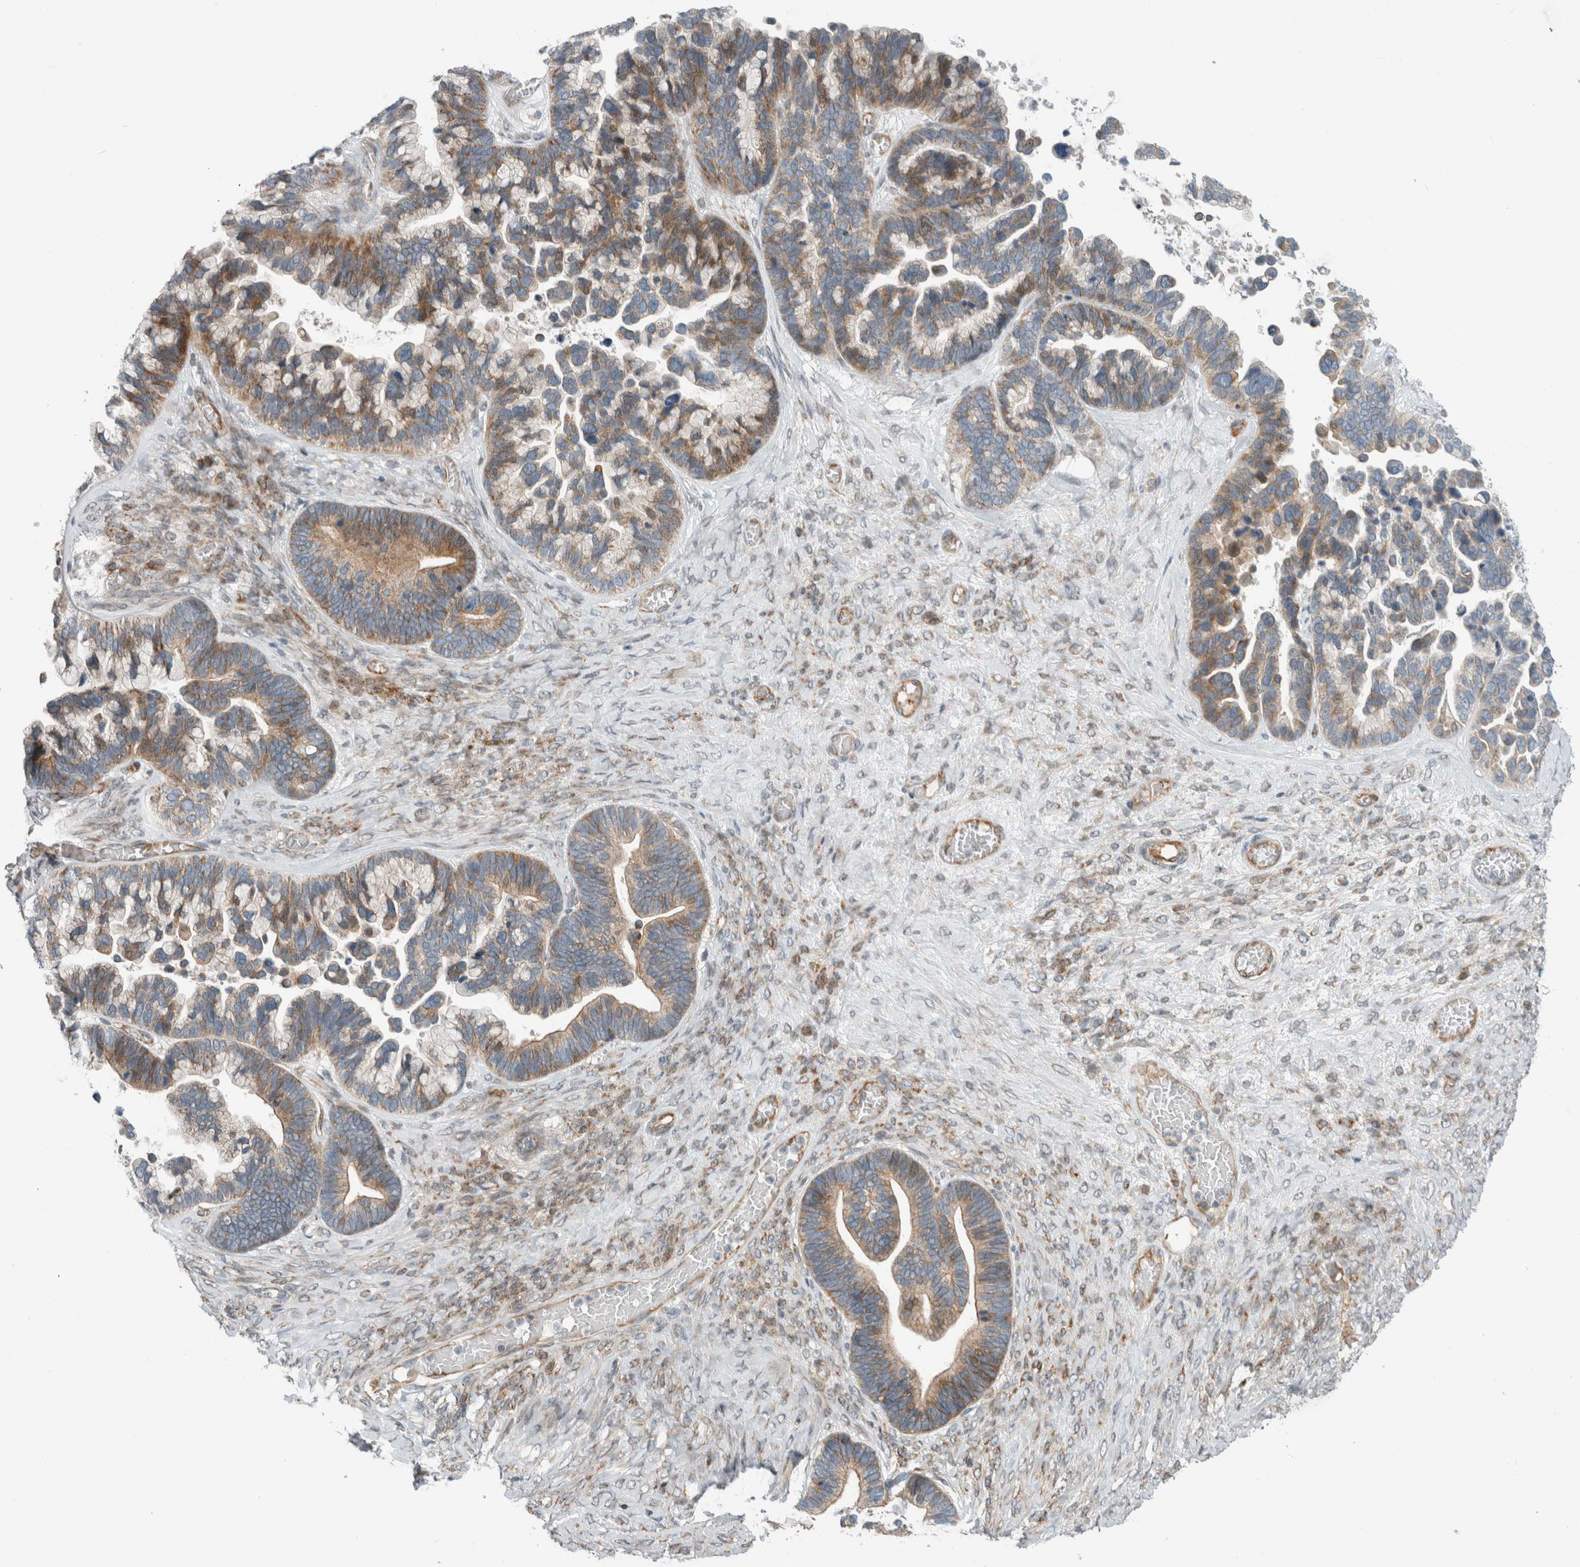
{"staining": {"intensity": "moderate", "quantity": ">75%", "location": "cytoplasmic/membranous"}, "tissue": "ovarian cancer", "cell_type": "Tumor cells", "image_type": "cancer", "snomed": [{"axis": "morphology", "description": "Cystadenocarcinoma, serous, NOS"}, {"axis": "topography", "description": "Ovary"}], "caption": "Ovarian cancer was stained to show a protein in brown. There is medium levels of moderate cytoplasmic/membranous positivity in approximately >75% of tumor cells. (Stains: DAB in brown, nuclei in blue, Microscopy: brightfield microscopy at high magnification).", "gene": "KPNA5", "patient": {"sex": "female", "age": 56}}